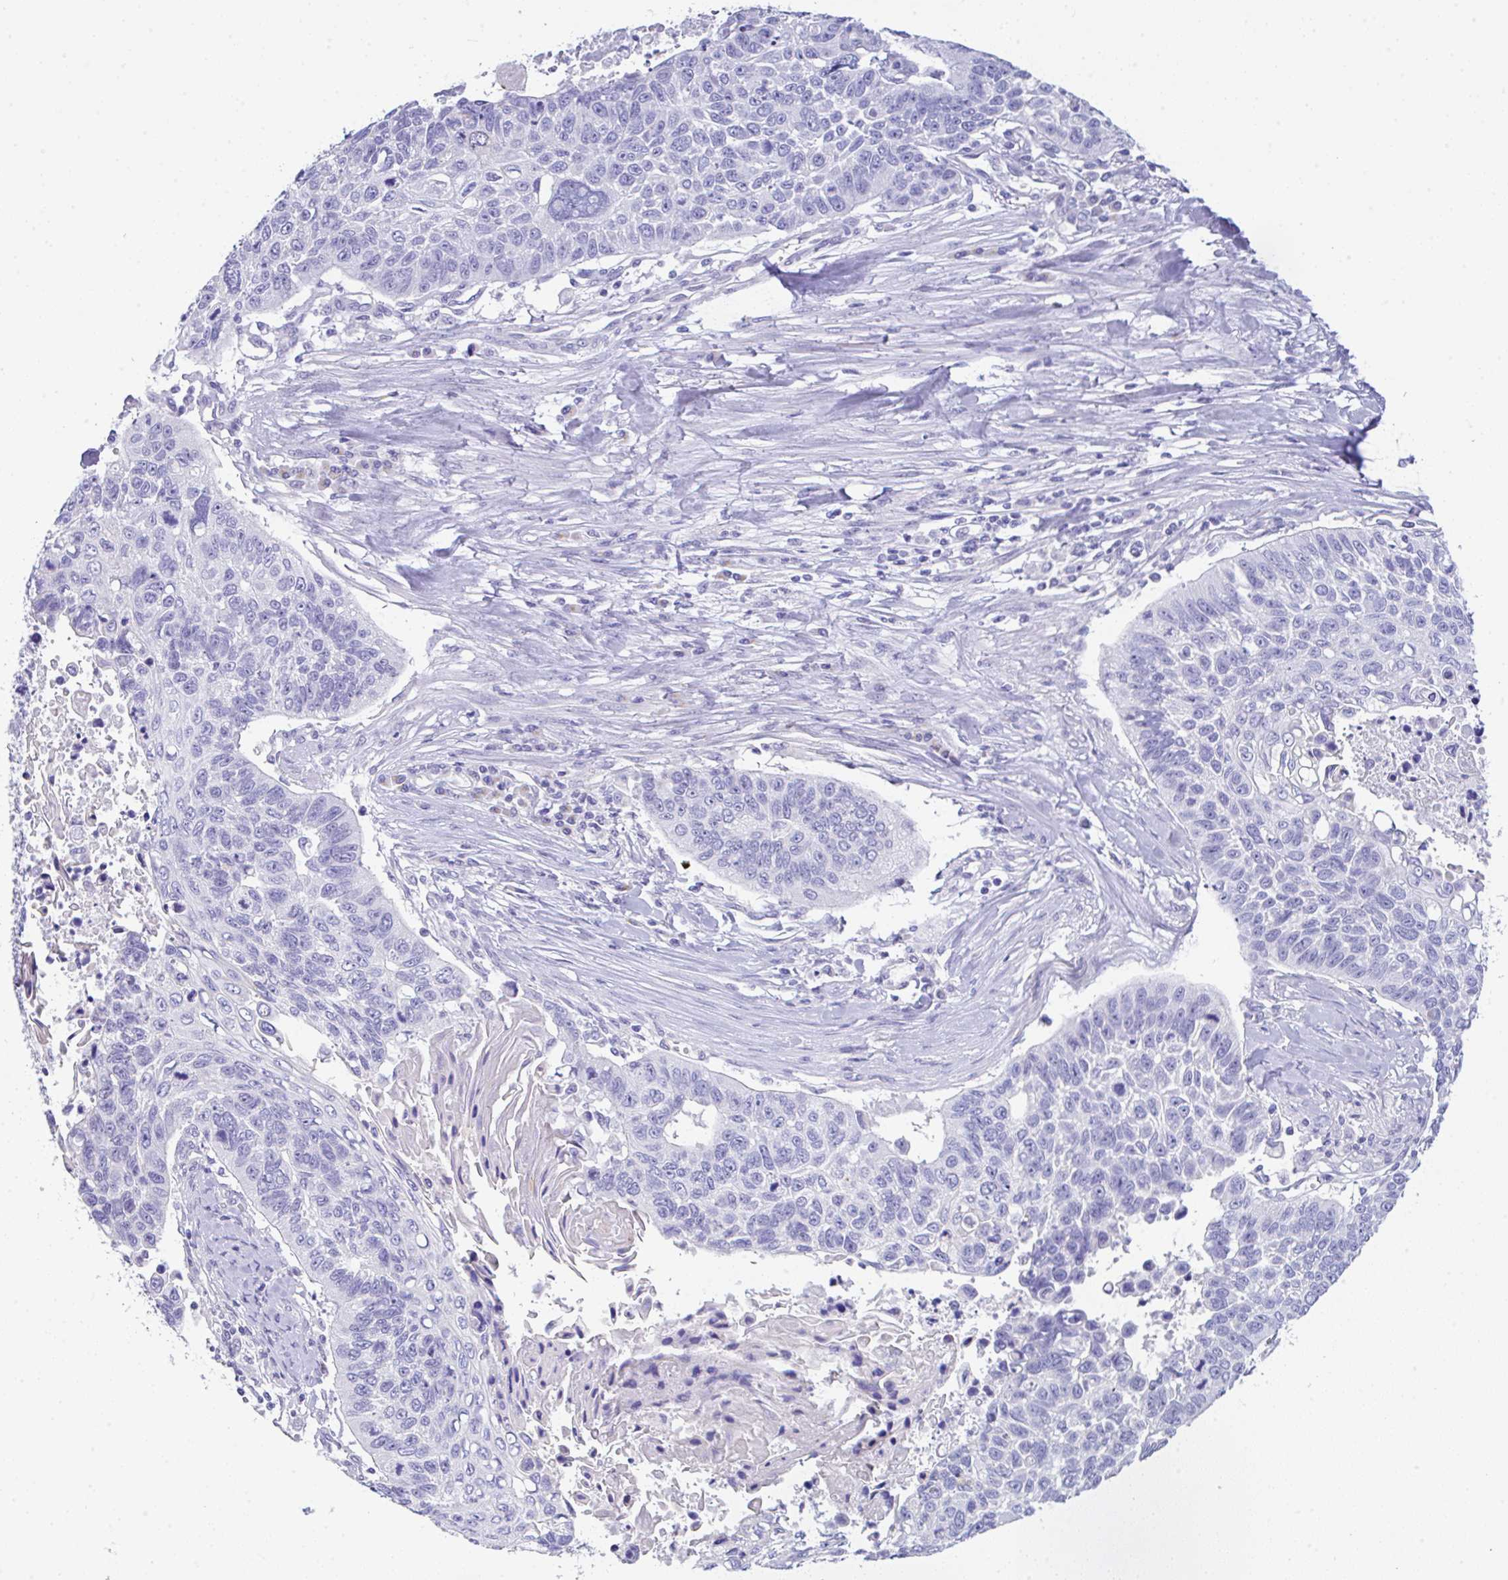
{"staining": {"intensity": "negative", "quantity": "none", "location": "none"}, "tissue": "lung cancer", "cell_type": "Tumor cells", "image_type": "cancer", "snomed": [{"axis": "morphology", "description": "Squamous cell carcinoma, NOS"}, {"axis": "topography", "description": "Lung"}], "caption": "Immunohistochemistry histopathology image of neoplastic tissue: squamous cell carcinoma (lung) stained with DAB (3,3'-diaminobenzidine) shows no significant protein staining in tumor cells.", "gene": "SERPINE3", "patient": {"sex": "male", "age": 62}}